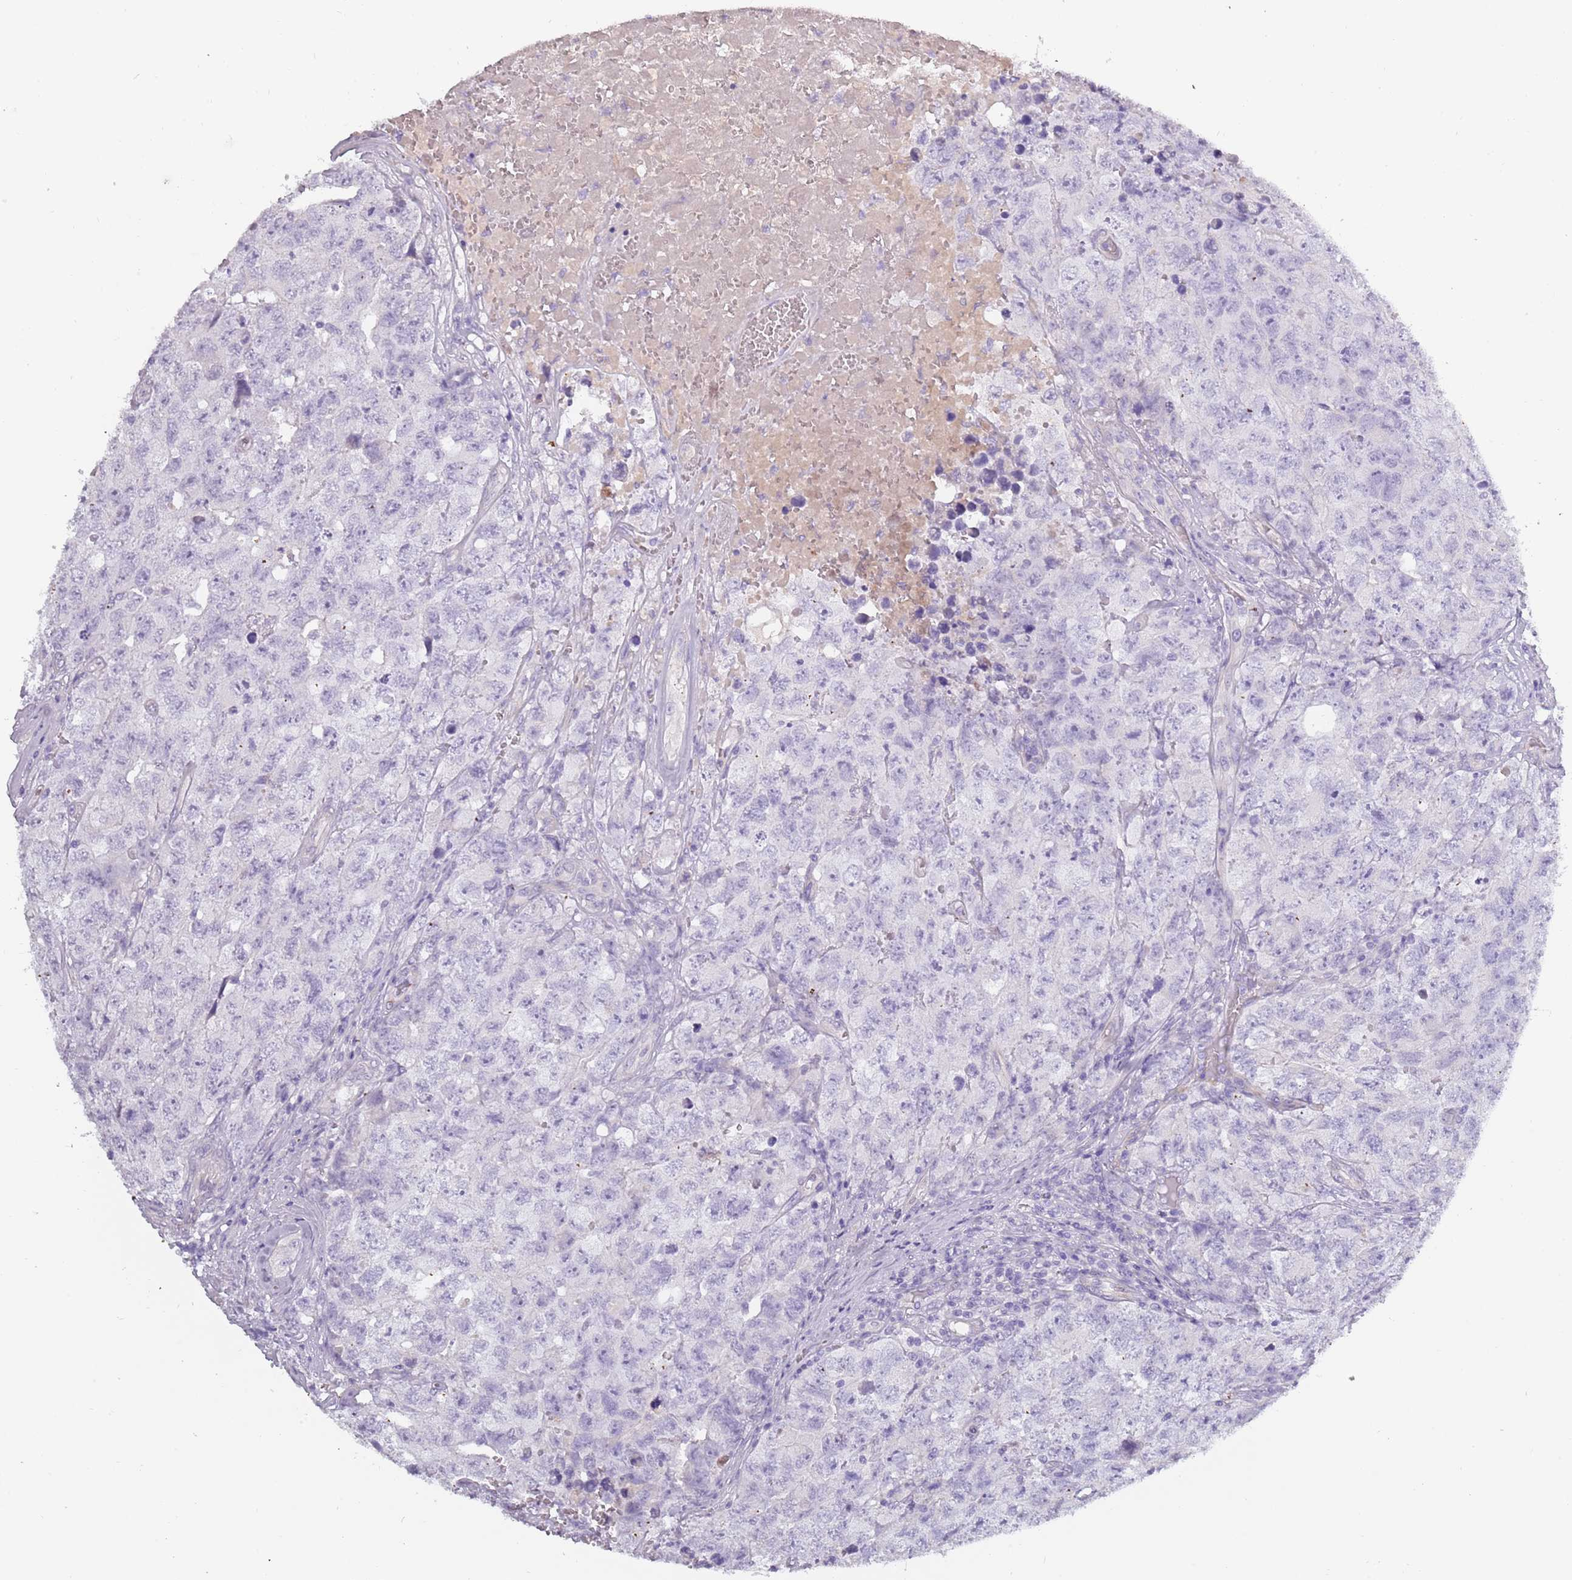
{"staining": {"intensity": "negative", "quantity": "none", "location": "none"}, "tissue": "testis cancer", "cell_type": "Tumor cells", "image_type": "cancer", "snomed": [{"axis": "morphology", "description": "Carcinoma, Embryonal, NOS"}, {"axis": "topography", "description": "Testis"}], "caption": "A high-resolution histopathology image shows immunohistochemistry staining of testis embryonal carcinoma, which exhibits no significant staining in tumor cells. (DAB (3,3'-diaminobenzidine) immunohistochemistry (IHC), high magnification).", "gene": "TNFRSF6B", "patient": {"sex": "male", "age": 31}}